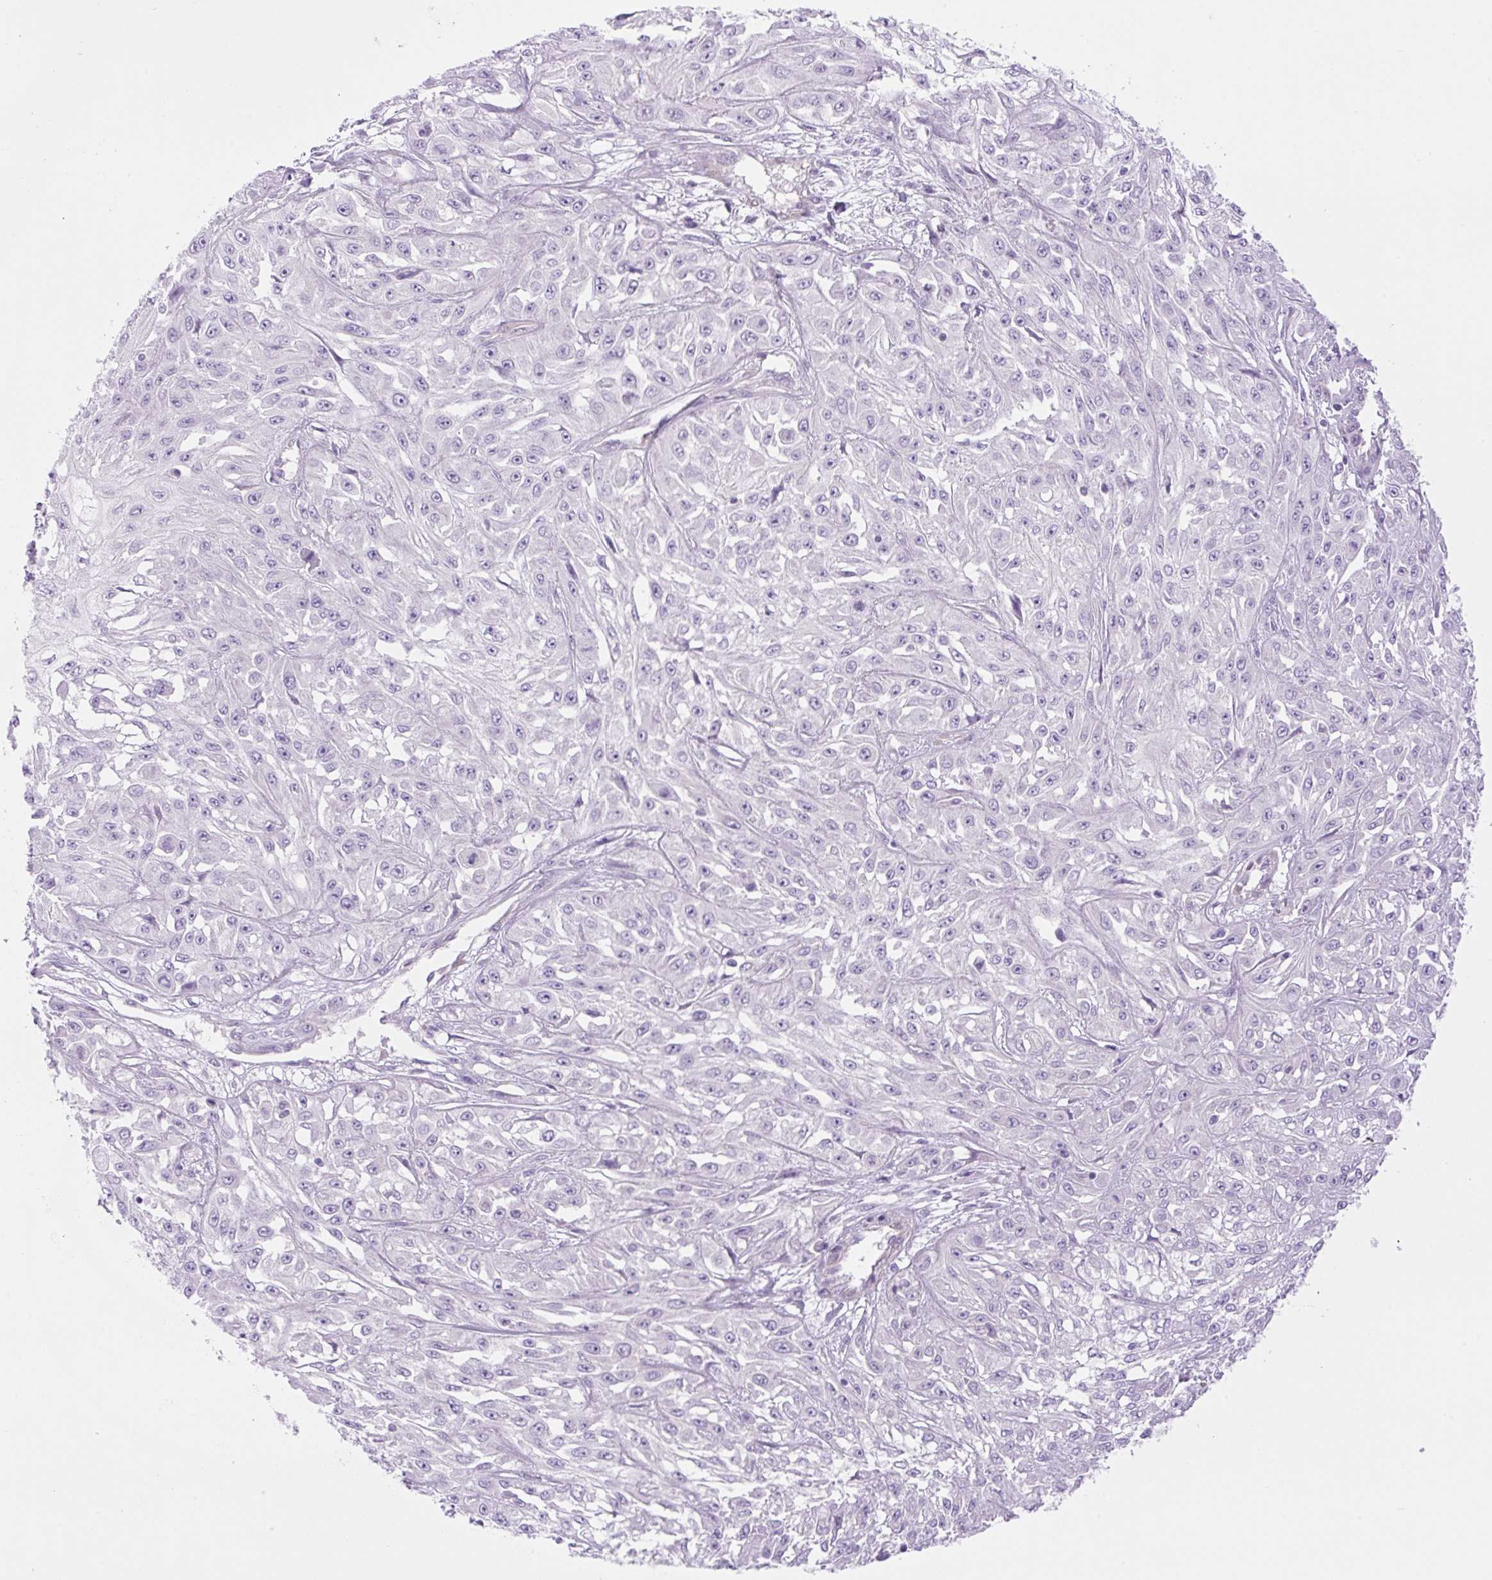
{"staining": {"intensity": "negative", "quantity": "none", "location": "none"}, "tissue": "skin cancer", "cell_type": "Tumor cells", "image_type": "cancer", "snomed": [{"axis": "morphology", "description": "Squamous cell carcinoma, NOS"}, {"axis": "morphology", "description": "Squamous cell carcinoma, metastatic, NOS"}, {"axis": "topography", "description": "Skin"}, {"axis": "topography", "description": "Lymph node"}], "caption": "DAB immunohistochemical staining of human skin cancer (metastatic squamous cell carcinoma) reveals no significant expression in tumor cells. The staining is performed using DAB (3,3'-diaminobenzidine) brown chromogen with nuclei counter-stained in using hematoxylin.", "gene": "EHD3", "patient": {"sex": "male", "age": 75}}